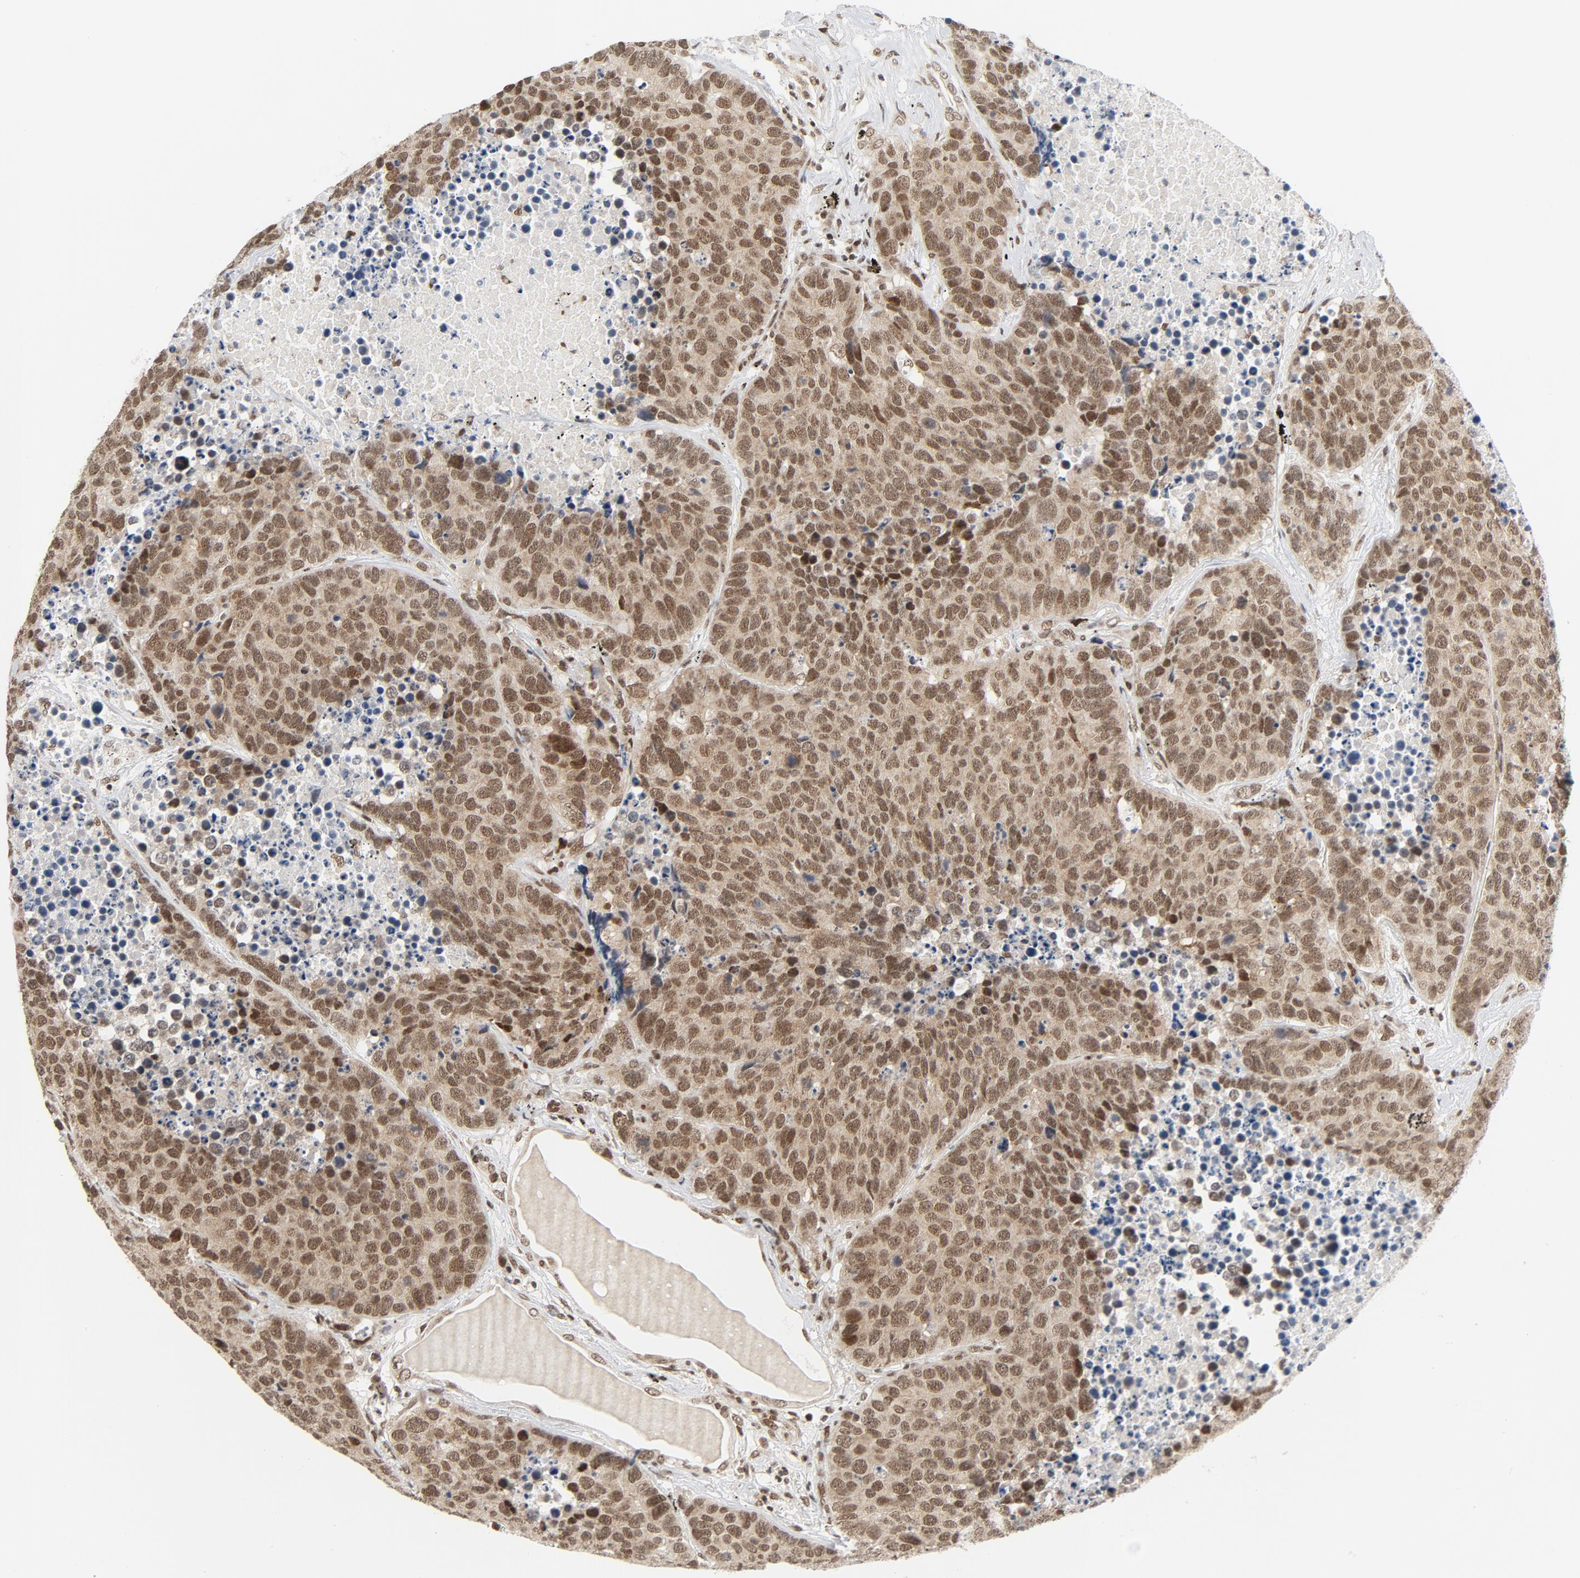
{"staining": {"intensity": "moderate", "quantity": ">75%", "location": "nuclear"}, "tissue": "carcinoid", "cell_type": "Tumor cells", "image_type": "cancer", "snomed": [{"axis": "morphology", "description": "Carcinoid, malignant, NOS"}, {"axis": "topography", "description": "Lung"}], "caption": "Protein positivity by immunohistochemistry (IHC) reveals moderate nuclear positivity in approximately >75% of tumor cells in malignant carcinoid. The staining was performed using DAB (3,3'-diaminobenzidine) to visualize the protein expression in brown, while the nuclei were stained in blue with hematoxylin (Magnification: 20x).", "gene": "ERCC1", "patient": {"sex": "male", "age": 60}}